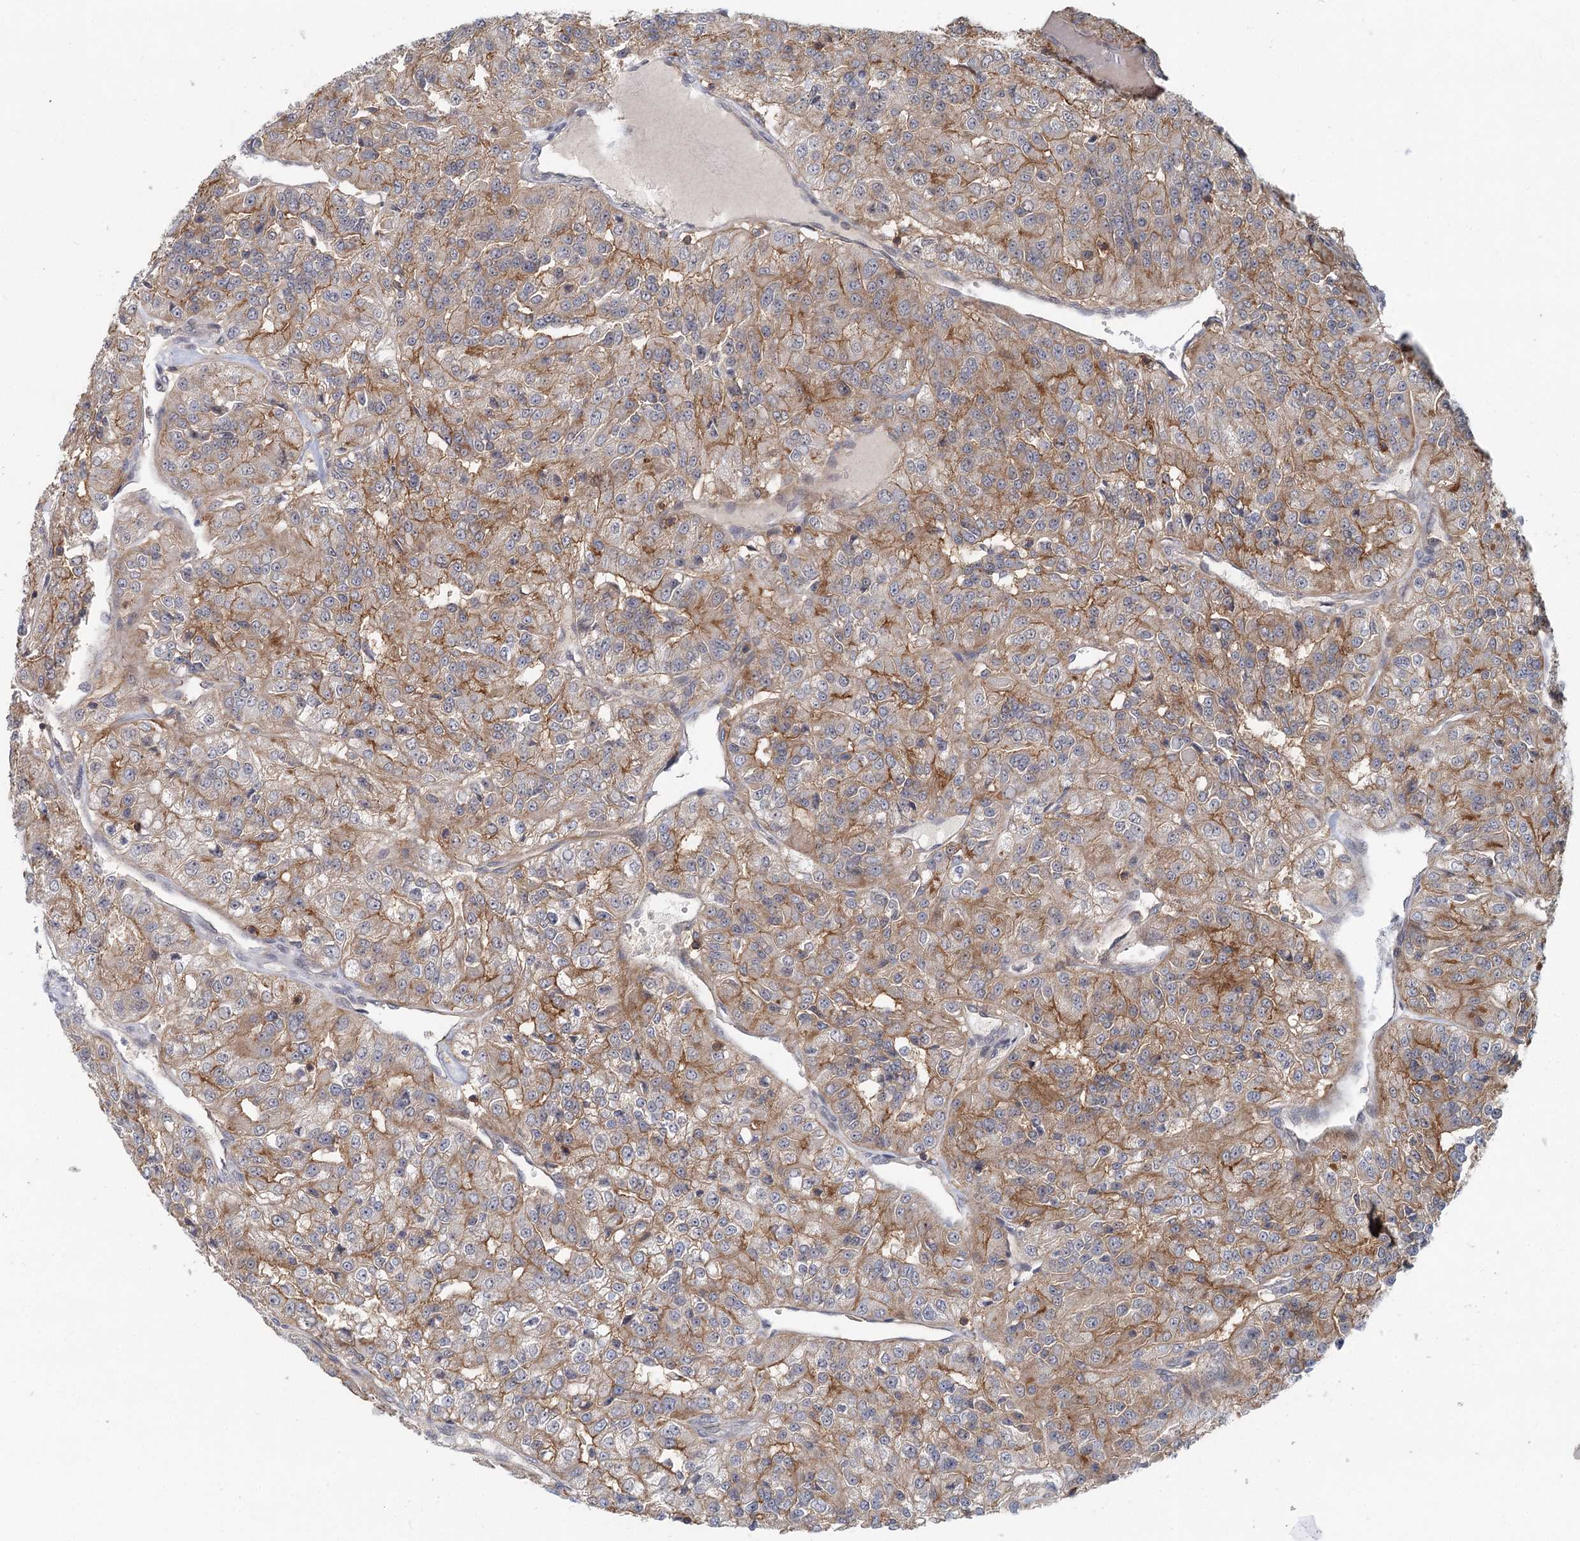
{"staining": {"intensity": "moderate", "quantity": ">75%", "location": "cytoplasmic/membranous"}, "tissue": "renal cancer", "cell_type": "Tumor cells", "image_type": "cancer", "snomed": [{"axis": "morphology", "description": "Adenocarcinoma, NOS"}, {"axis": "topography", "description": "Kidney"}], "caption": "Immunohistochemical staining of human adenocarcinoma (renal) demonstrates medium levels of moderate cytoplasmic/membranous protein staining in approximately >75% of tumor cells.", "gene": "CDC42SE2", "patient": {"sex": "female", "age": 63}}